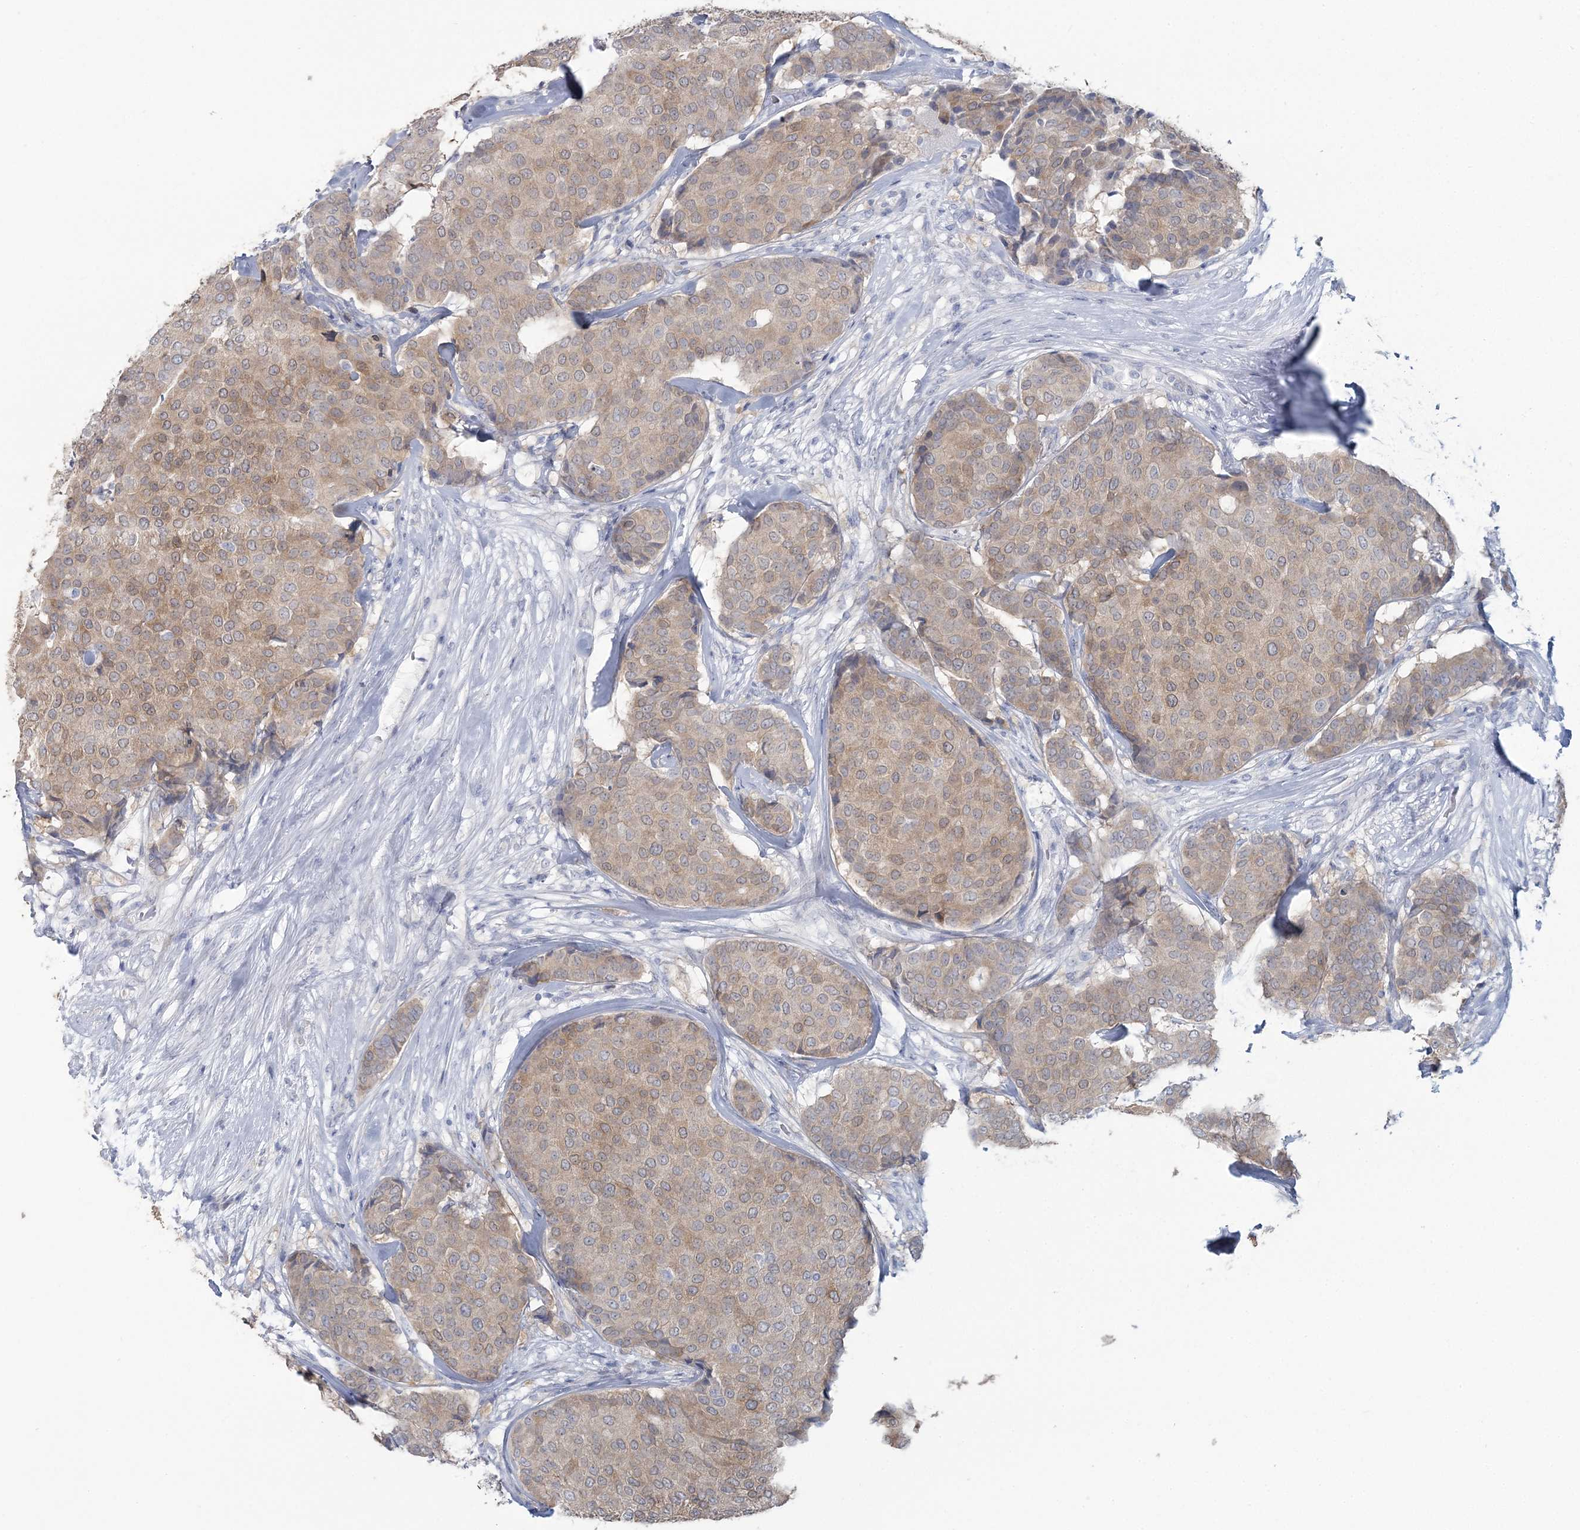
{"staining": {"intensity": "weak", "quantity": ">75%", "location": "cytoplasmic/membranous"}, "tissue": "breast cancer", "cell_type": "Tumor cells", "image_type": "cancer", "snomed": [{"axis": "morphology", "description": "Duct carcinoma"}, {"axis": "topography", "description": "Breast"}], "caption": "DAB immunohistochemical staining of human breast intraductal carcinoma shows weak cytoplasmic/membranous protein expression in about >75% of tumor cells.", "gene": "CMBL", "patient": {"sex": "female", "age": 75}}